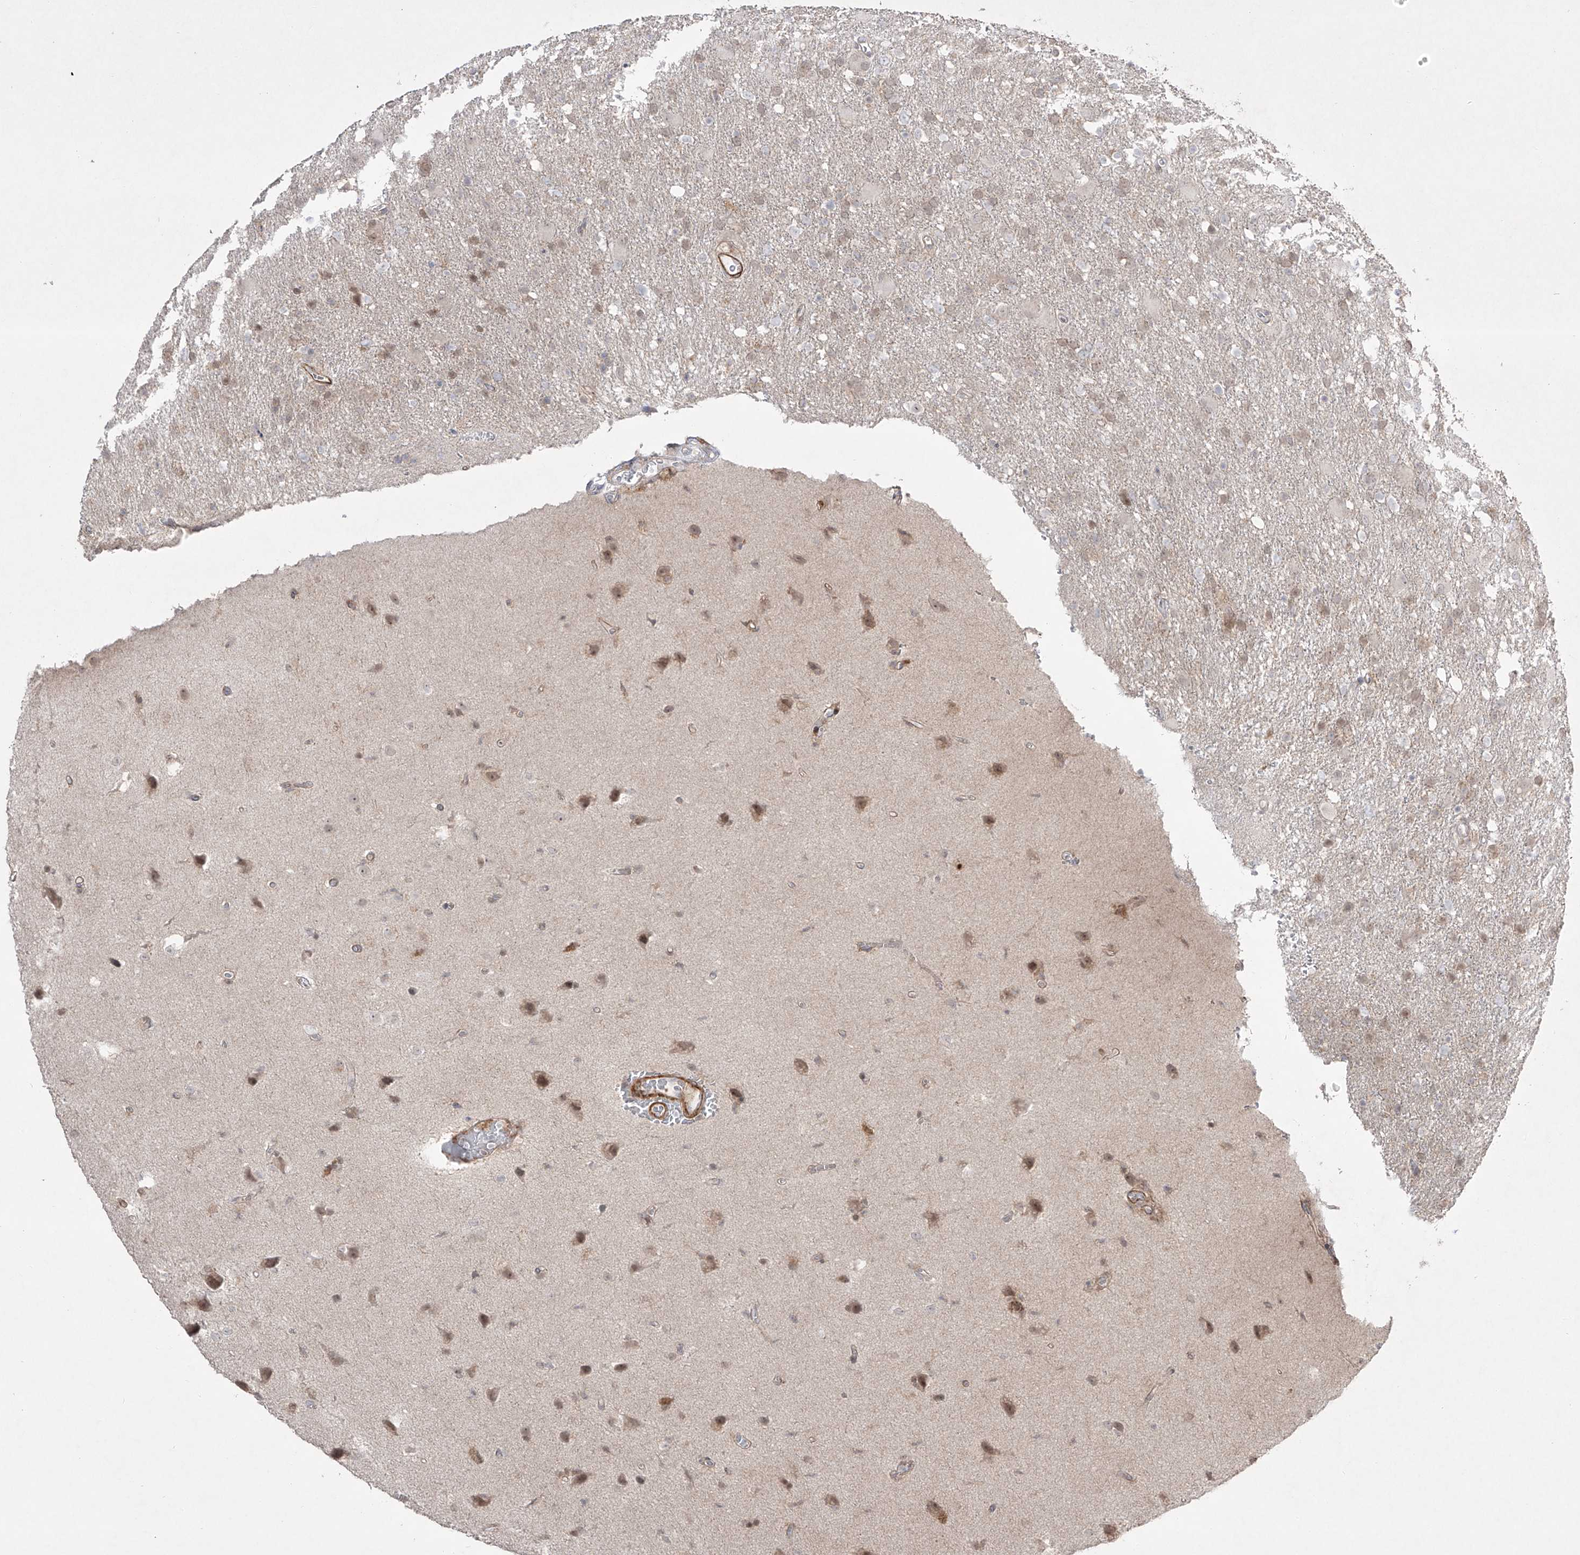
{"staining": {"intensity": "negative", "quantity": "none", "location": "none"}, "tissue": "glioma", "cell_type": "Tumor cells", "image_type": "cancer", "snomed": [{"axis": "morphology", "description": "Glioma, malignant, High grade"}, {"axis": "topography", "description": "Brain"}], "caption": "This is a photomicrograph of immunohistochemistry (IHC) staining of glioma, which shows no expression in tumor cells.", "gene": "KDM1B", "patient": {"sex": "female", "age": 57}}